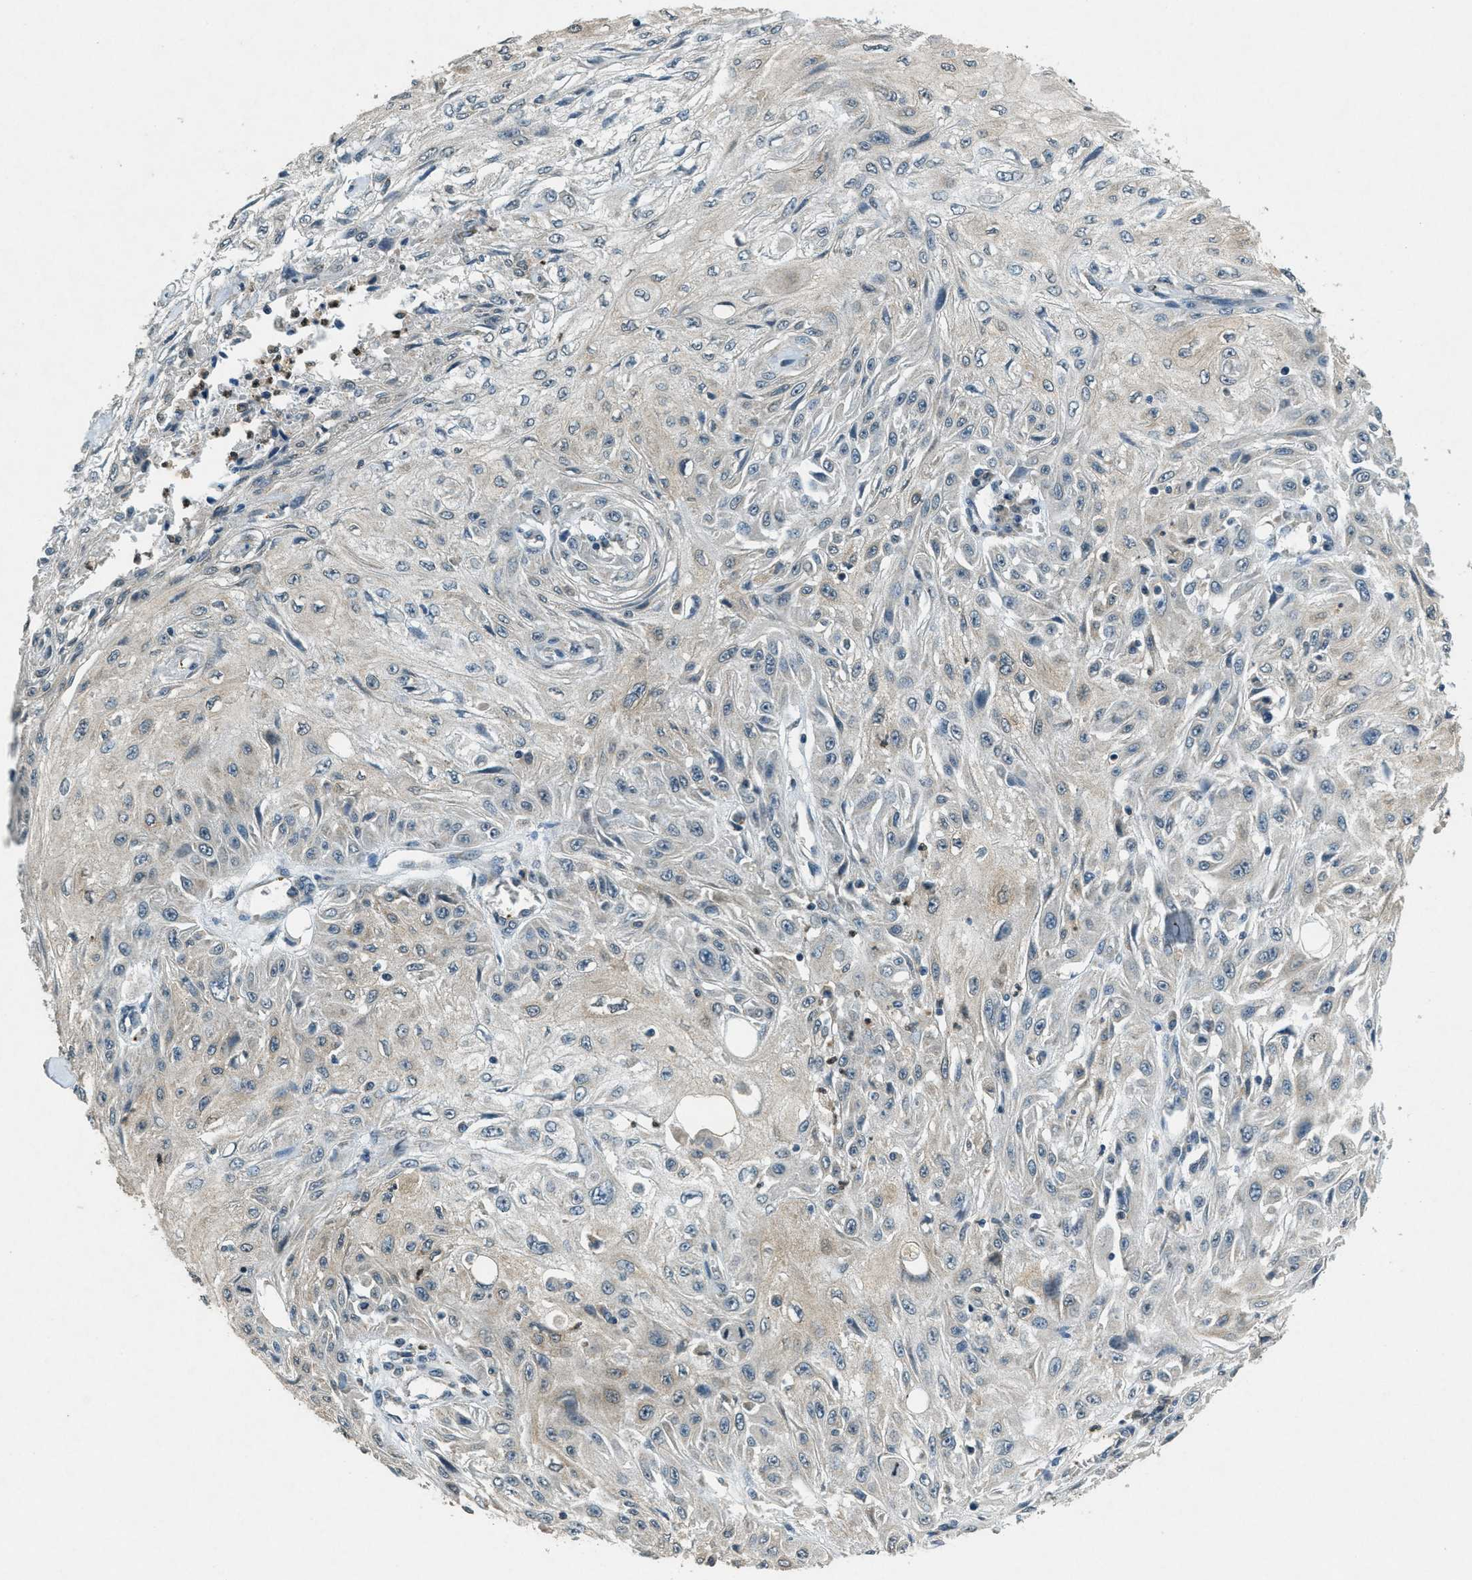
{"staining": {"intensity": "weak", "quantity": "<25%", "location": "cytoplasmic/membranous"}, "tissue": "skin cancer", "cell_type": "Tumor cells", "image_type": "cancer", "snomed": [{"axis": "morphology", "description": "Squamous cell carcinoma, NOS"}, {"axis": "topography", "description": "Skin"}], "caption": "This is an immunohistochemistry image of skin squamous cell carcinoma. There is no expression in tumor cells.", "gene": "RAB3D", "patient": {"sex": "male", "age": 75}}